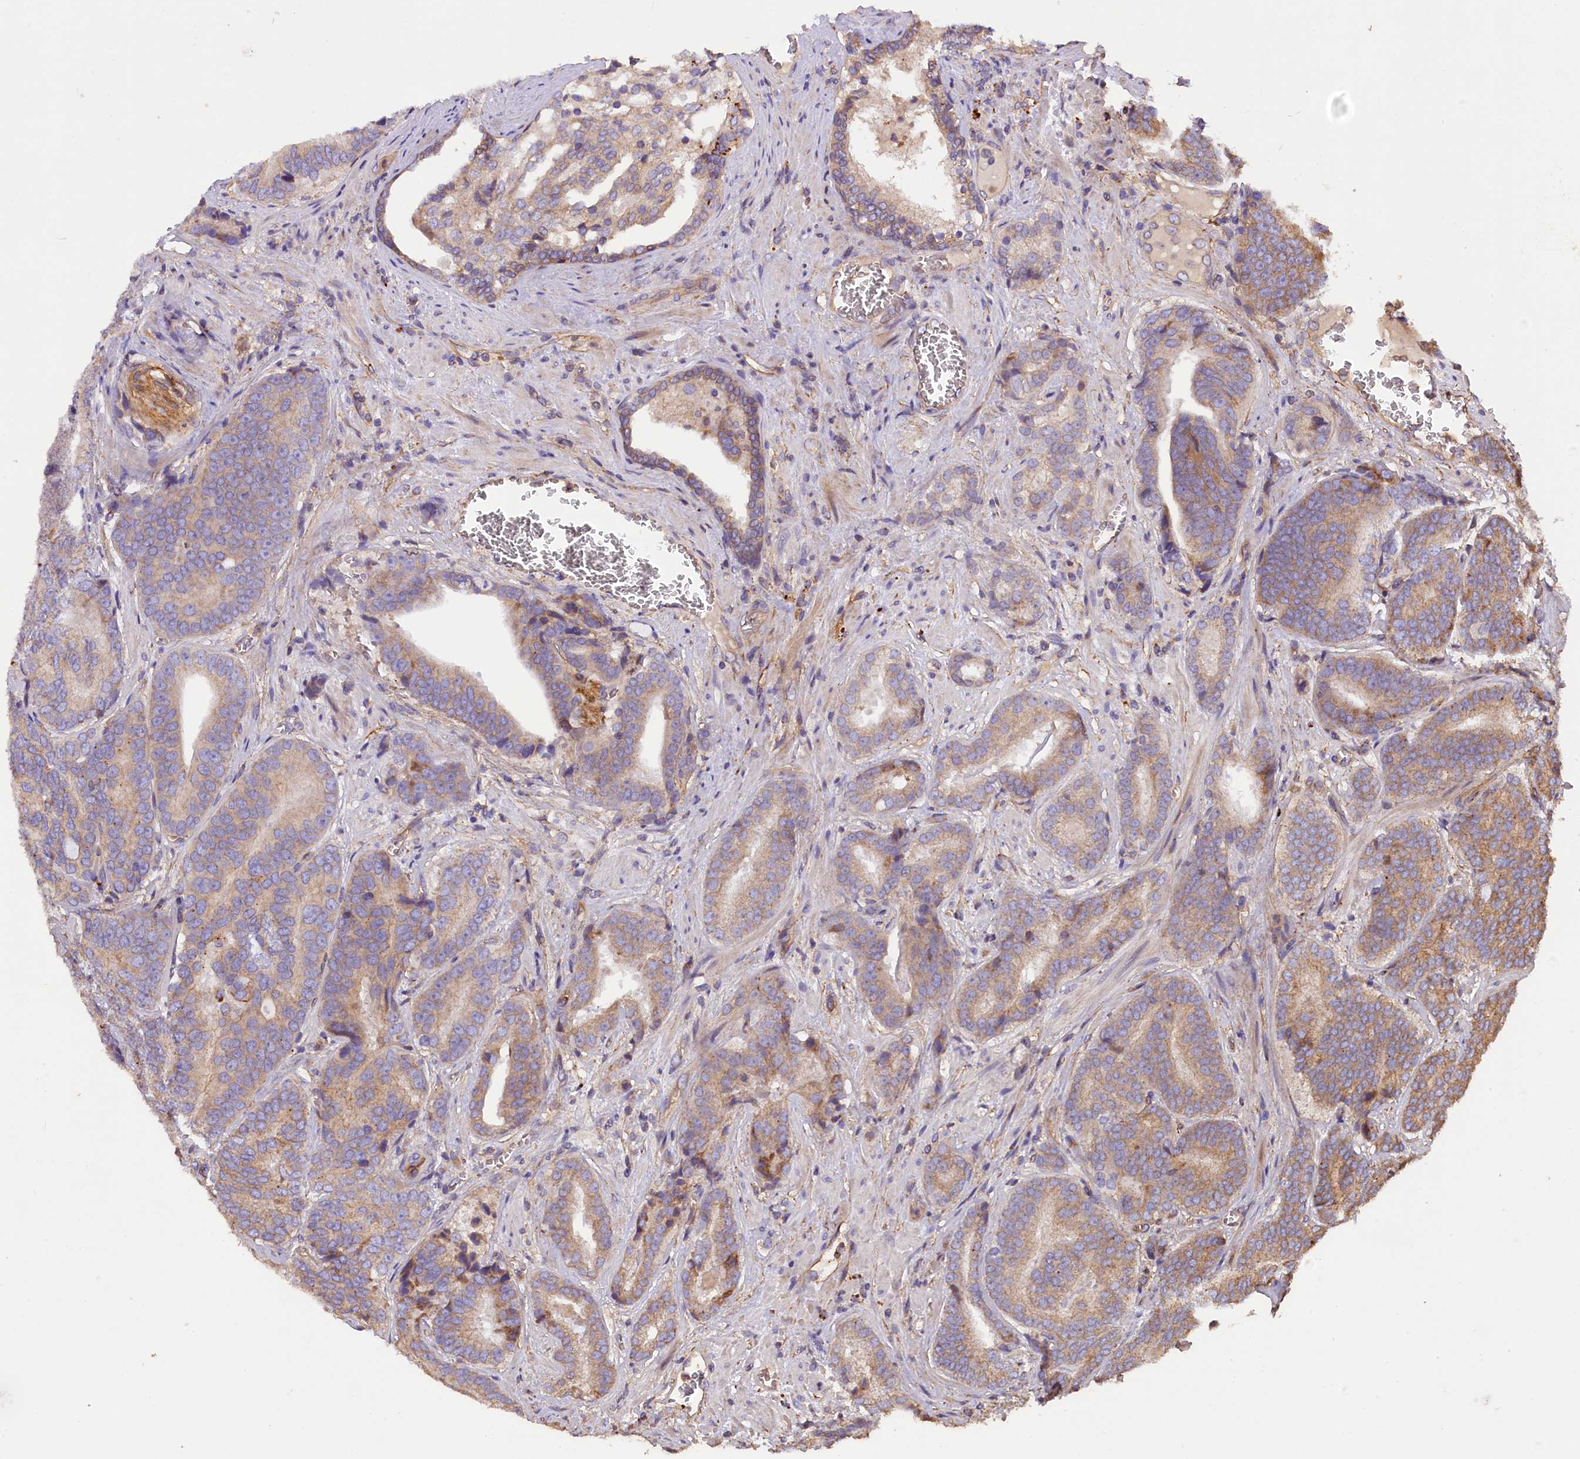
{"staining": {"intensity": "moderate", "quantity": "25%-75%", "location": "cytoplasmic/membranous"}, "tissue": "prostate cancer", "cell_type": "Tumor cells", "image_type": "cancer", "snomed": [{"axis": "morphology", "description": "Adenocarcinoma, High grade"}, {"axis": "topography", "description": "Prostate"}], "caption": "Immunohistochemical staining of prostate cancer shows moderate cytoplasmic/membranous protein positivity in approximately 25%-75% of tumor cells. Nuclei are stained in blue.", "gene": "ERMARD", "patient": {"sex": "male", "age": 55}}